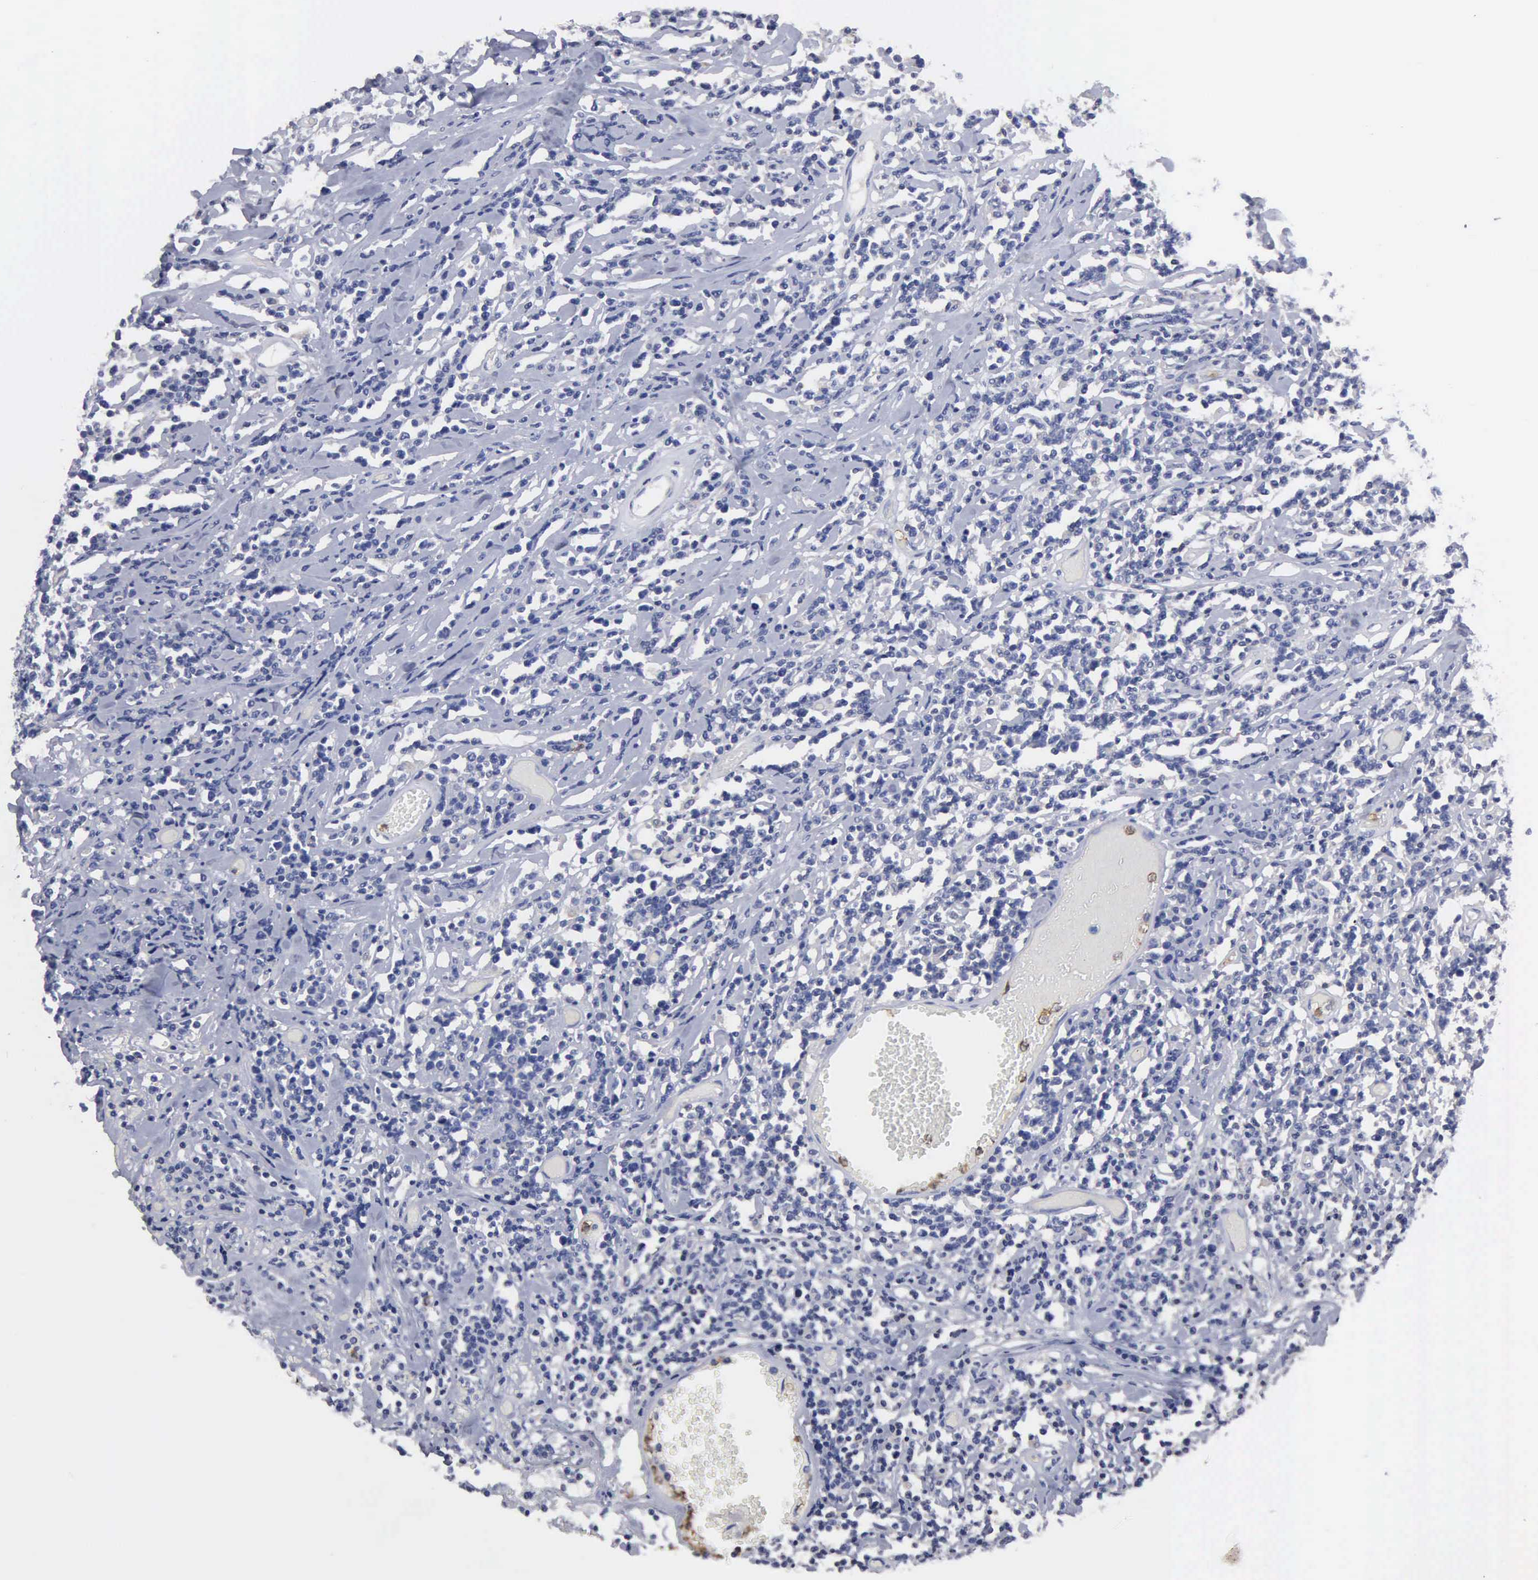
{"staining": {"intensity": "negative", "quantity": "none", "location": "none"}, "tissue": "lymphoma", "cell_type": "Tumor cells", "image_type": "cancer", "snomed": [{"axis": "morphology", "description": "Malignant lymphoma, non-Hodgkin's type, High grade"}, {"axis": "topography", "description": "Colon"}], "caption": "High-grade malignant lymphoma, non-Hodgkin's type was stained to show a protein in brown. There is no significant staining in tumor cells.", "gene": "G6PD", "patient": {"sex": "male", "age": 82}}